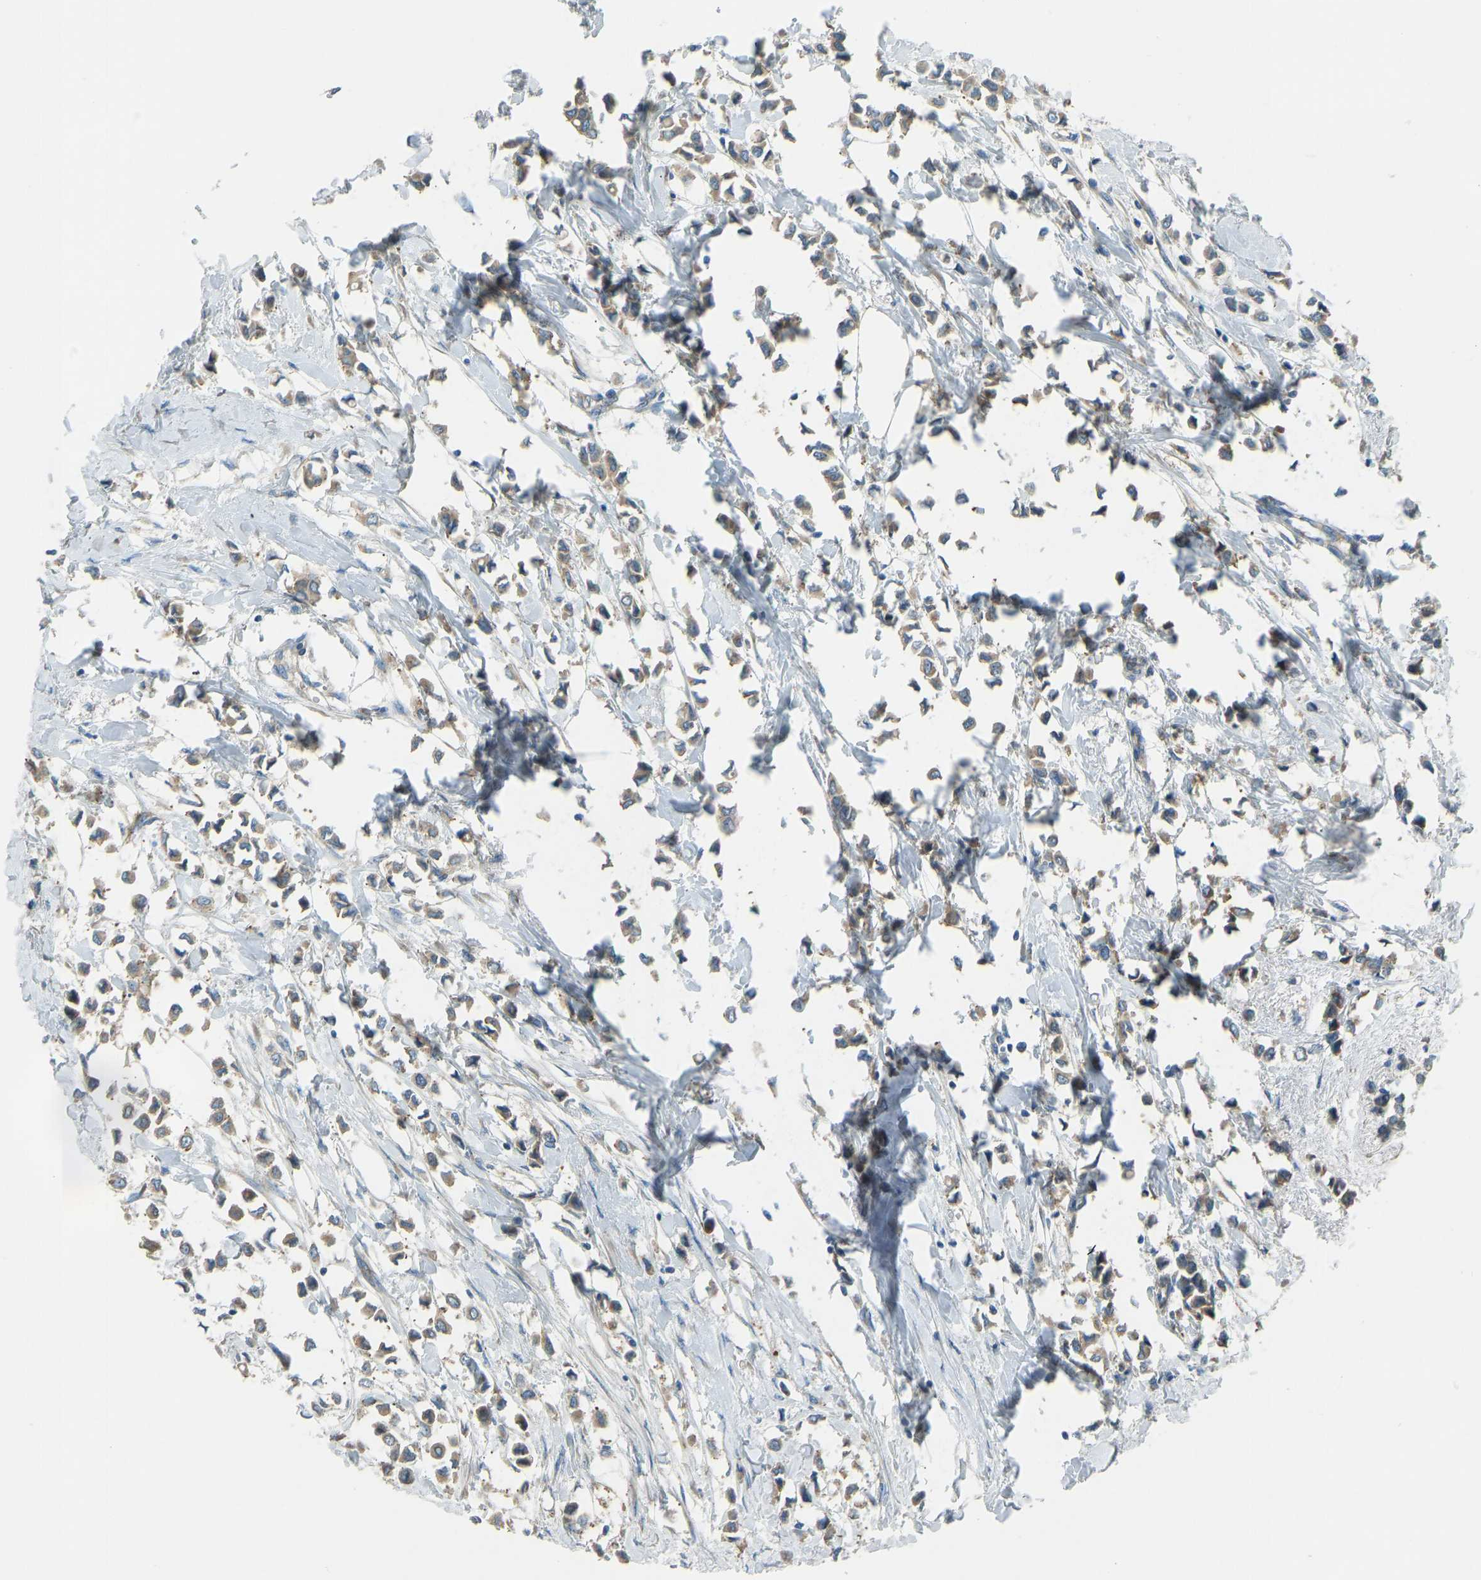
{"staining": {"intensity": "weak", "quantity": ">75%", "location": "cytoplasmic/membranous"}, "tissue": "breast cancer", "cell_type": "Tumor cells", "image_type": "cancer", "snomed": [{"axis": "morphology", "description": "Lobular carcinoma"}, {"axis": "topography", "description": "Breast"}], "caption": "A brown stain highlights weak cytoplasmic/membranous staining of a protein in breast lobular carcinoma tumor cells.", "gene": "STAU2", "patient": {"sex": "female", "age": 51}}